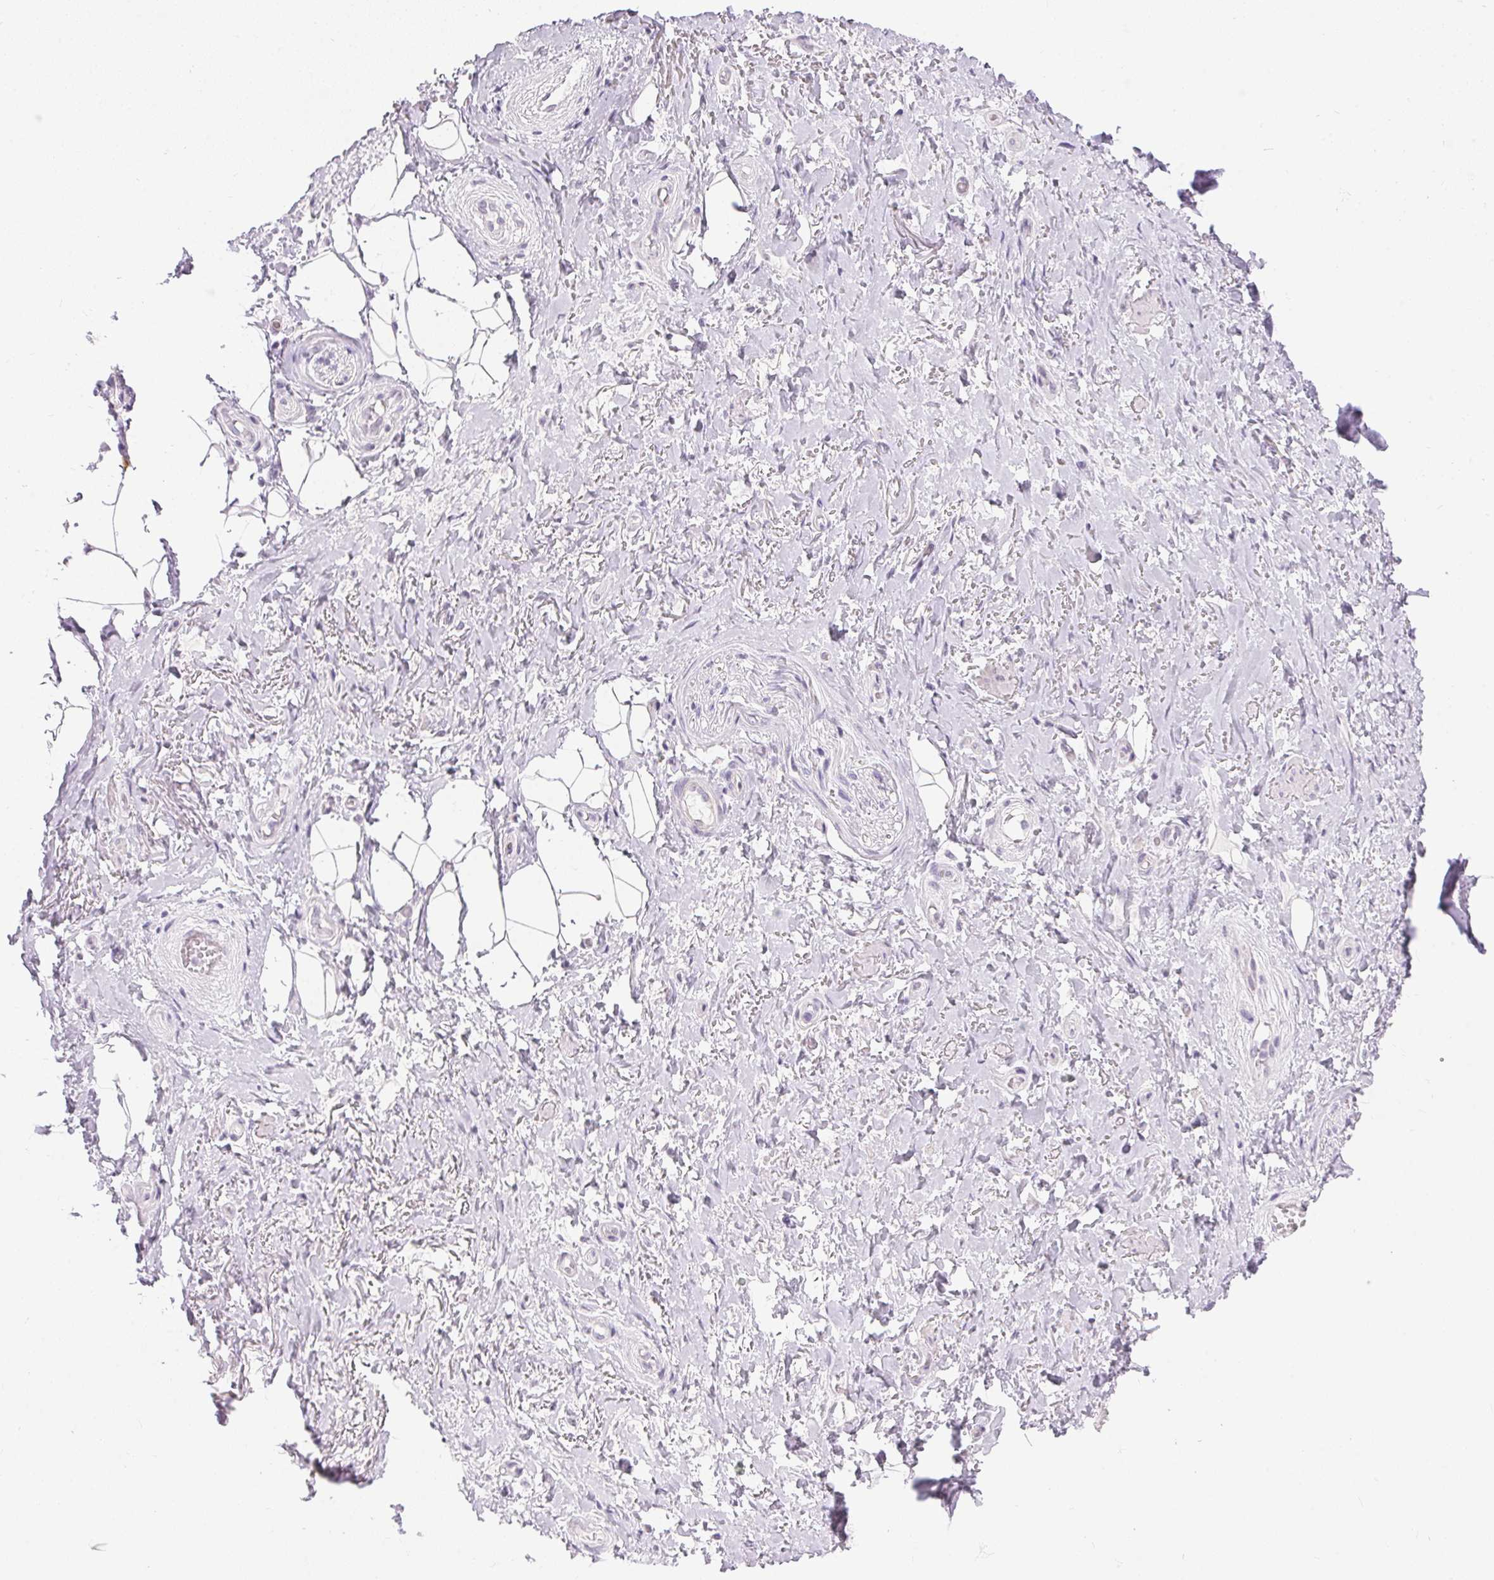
{"staining": {"intensity": "negative", "quantity": "none", "location": "none"}, "tissue": "adipose tissue", "cell_type": "Adipocytes", "image_type": "normal", "snomed": [{"axis": "morphology", "description": "Normal tissue, NOS"}, {"axis": "topography", "description": "Anal"}, {"axis": "topography", "description": "Peripheral nerve tissue"}], "caption": "Immunohistochemical staining of benign adipose tissue displays no significant positivity in adipocytes. (Stains: DAB (3,3'-diaminobenzidine) immunohistochemistry with hematoxylin counter stain, Microscopy: brightfield microscopy at high magnification).", "gene": "GBP6", "patient": {"sex": "male", "age": 53}}